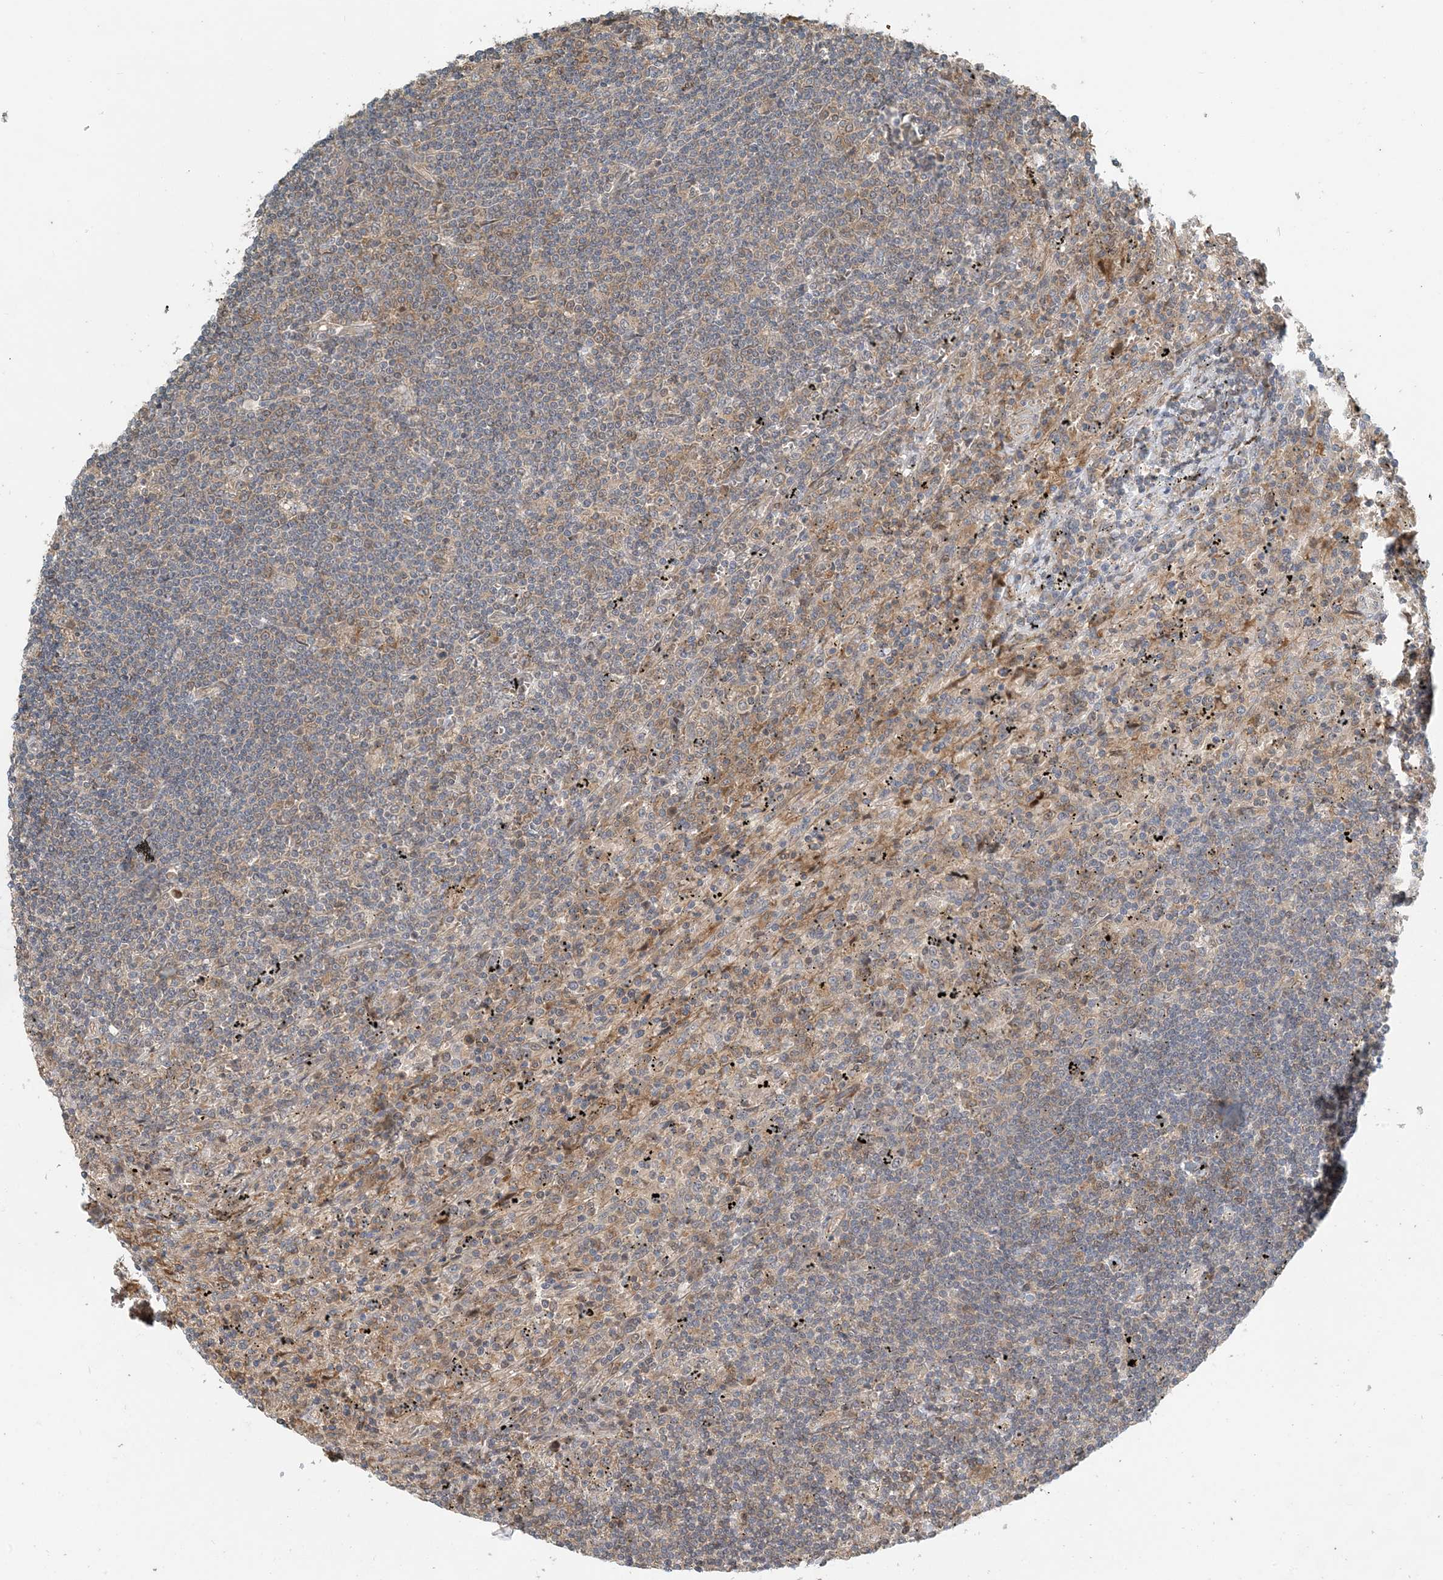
{"staining": {"intensity": "negative", "quantity": "none", "location": "none"}, "tissue": "lymphoma", "cell_type": "Tumor cells", "image_type": "cancer", "snomed": [{"axis": "morphology", "description": "Malignant lymphoma, non-Hodgkin's type, Low grade"}, {"axis": "topography", "description": "Spleen"}], "caption": "This is an immunohistochemistry photomicrograph of lymphoma. There is no staining in tumor cells.", "gene": "ZBTB3", "patient": {"sex": "male", "age": 76}}